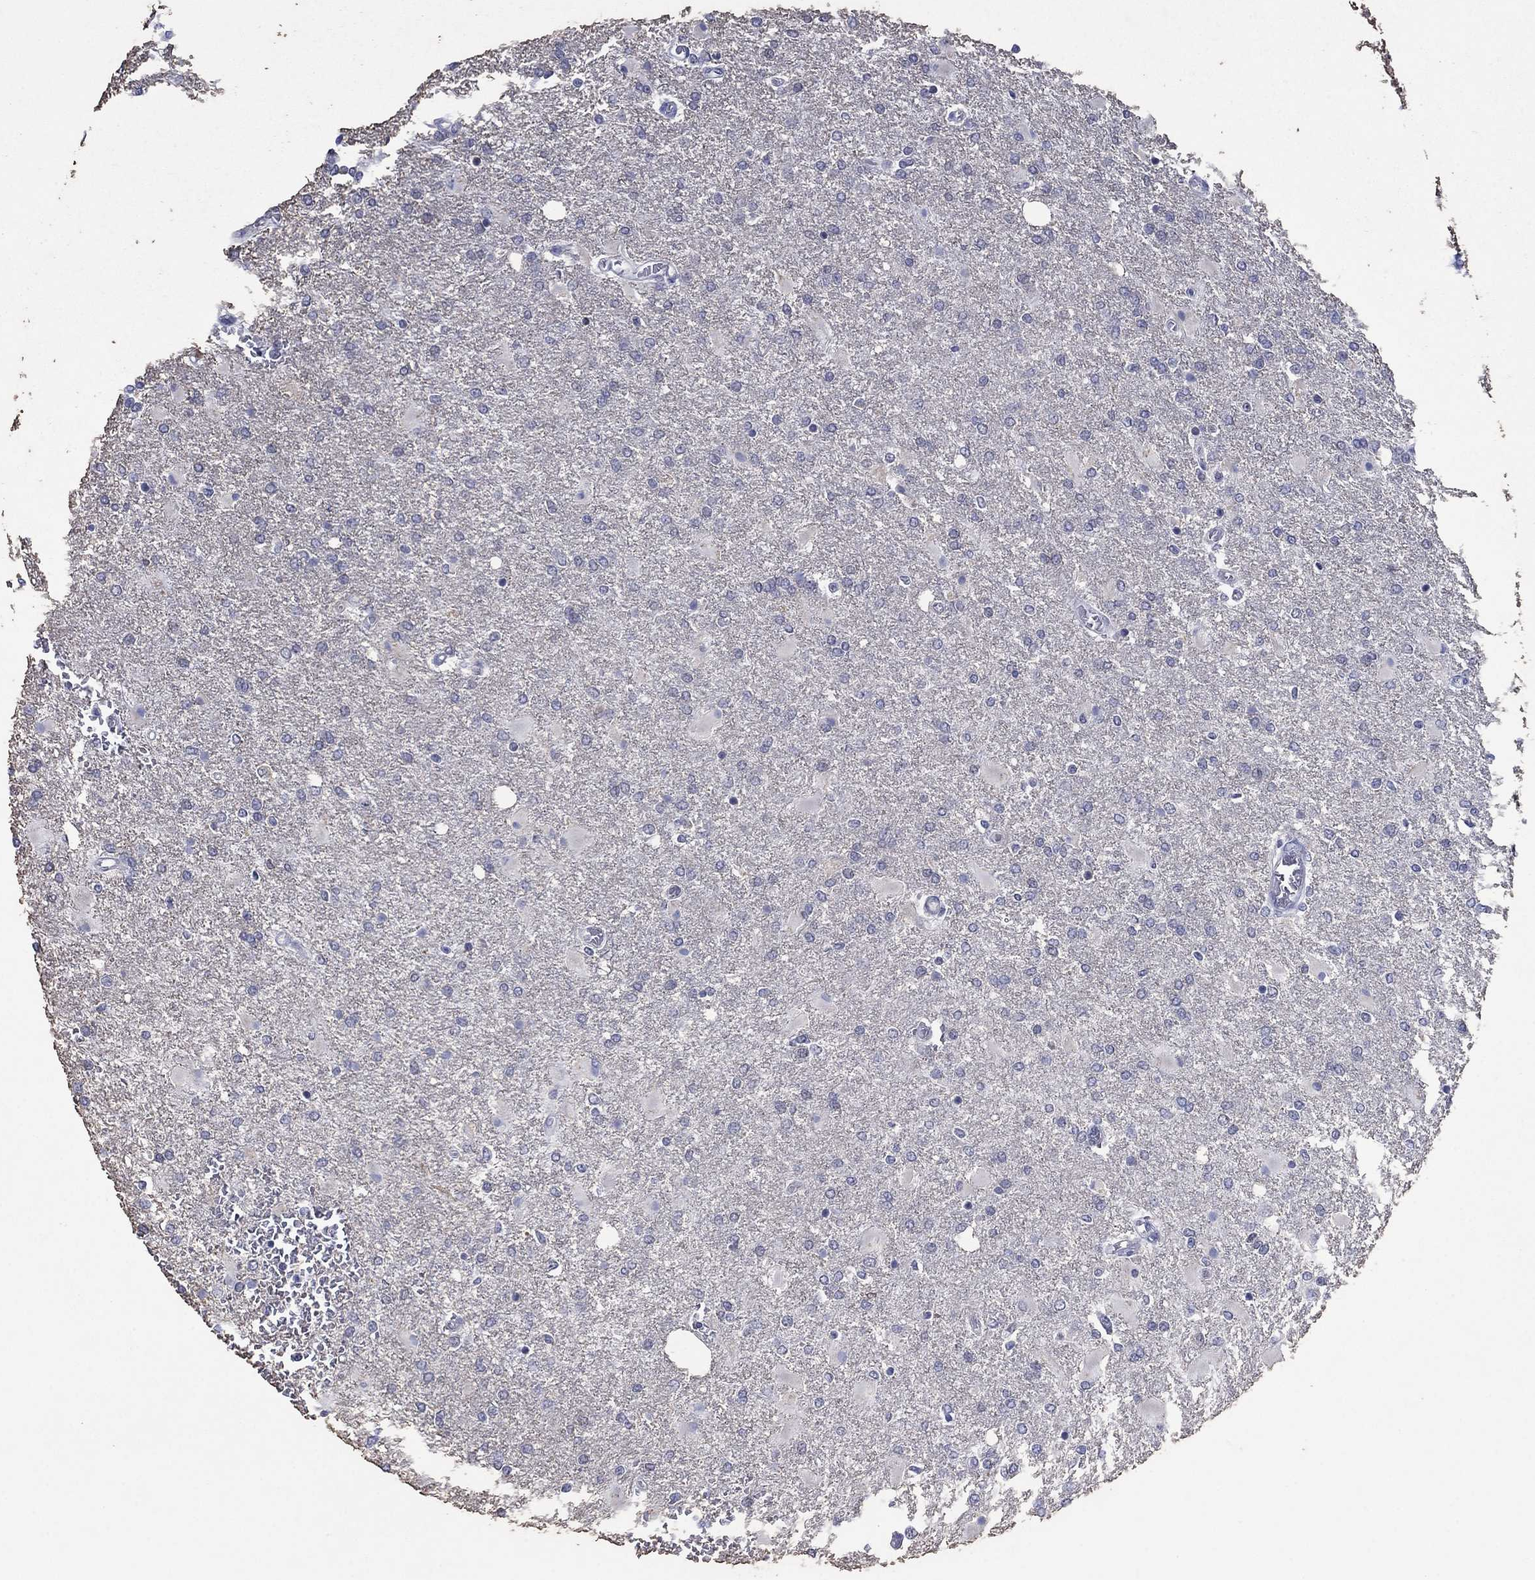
{"staining": {"intensity": "negative", "quantity": "none", "location": "none"}, "tissue": "glioma", "cell_type": "Tumor cells", "image_type": "cancer", "snomed": [{"axis": "morphology", "description": "Glioma, malignant, High grade"}, {"axis": "topography", "description": "Cerebral cortex"}], "caption": "Tumor cells are negative for protein expression in human high-grade glioma (malignant). (DAB immunohistochemistry (IHC), high magnification).", "gene": "SDC1", "patient": {"sex": "male", "age": 79}}